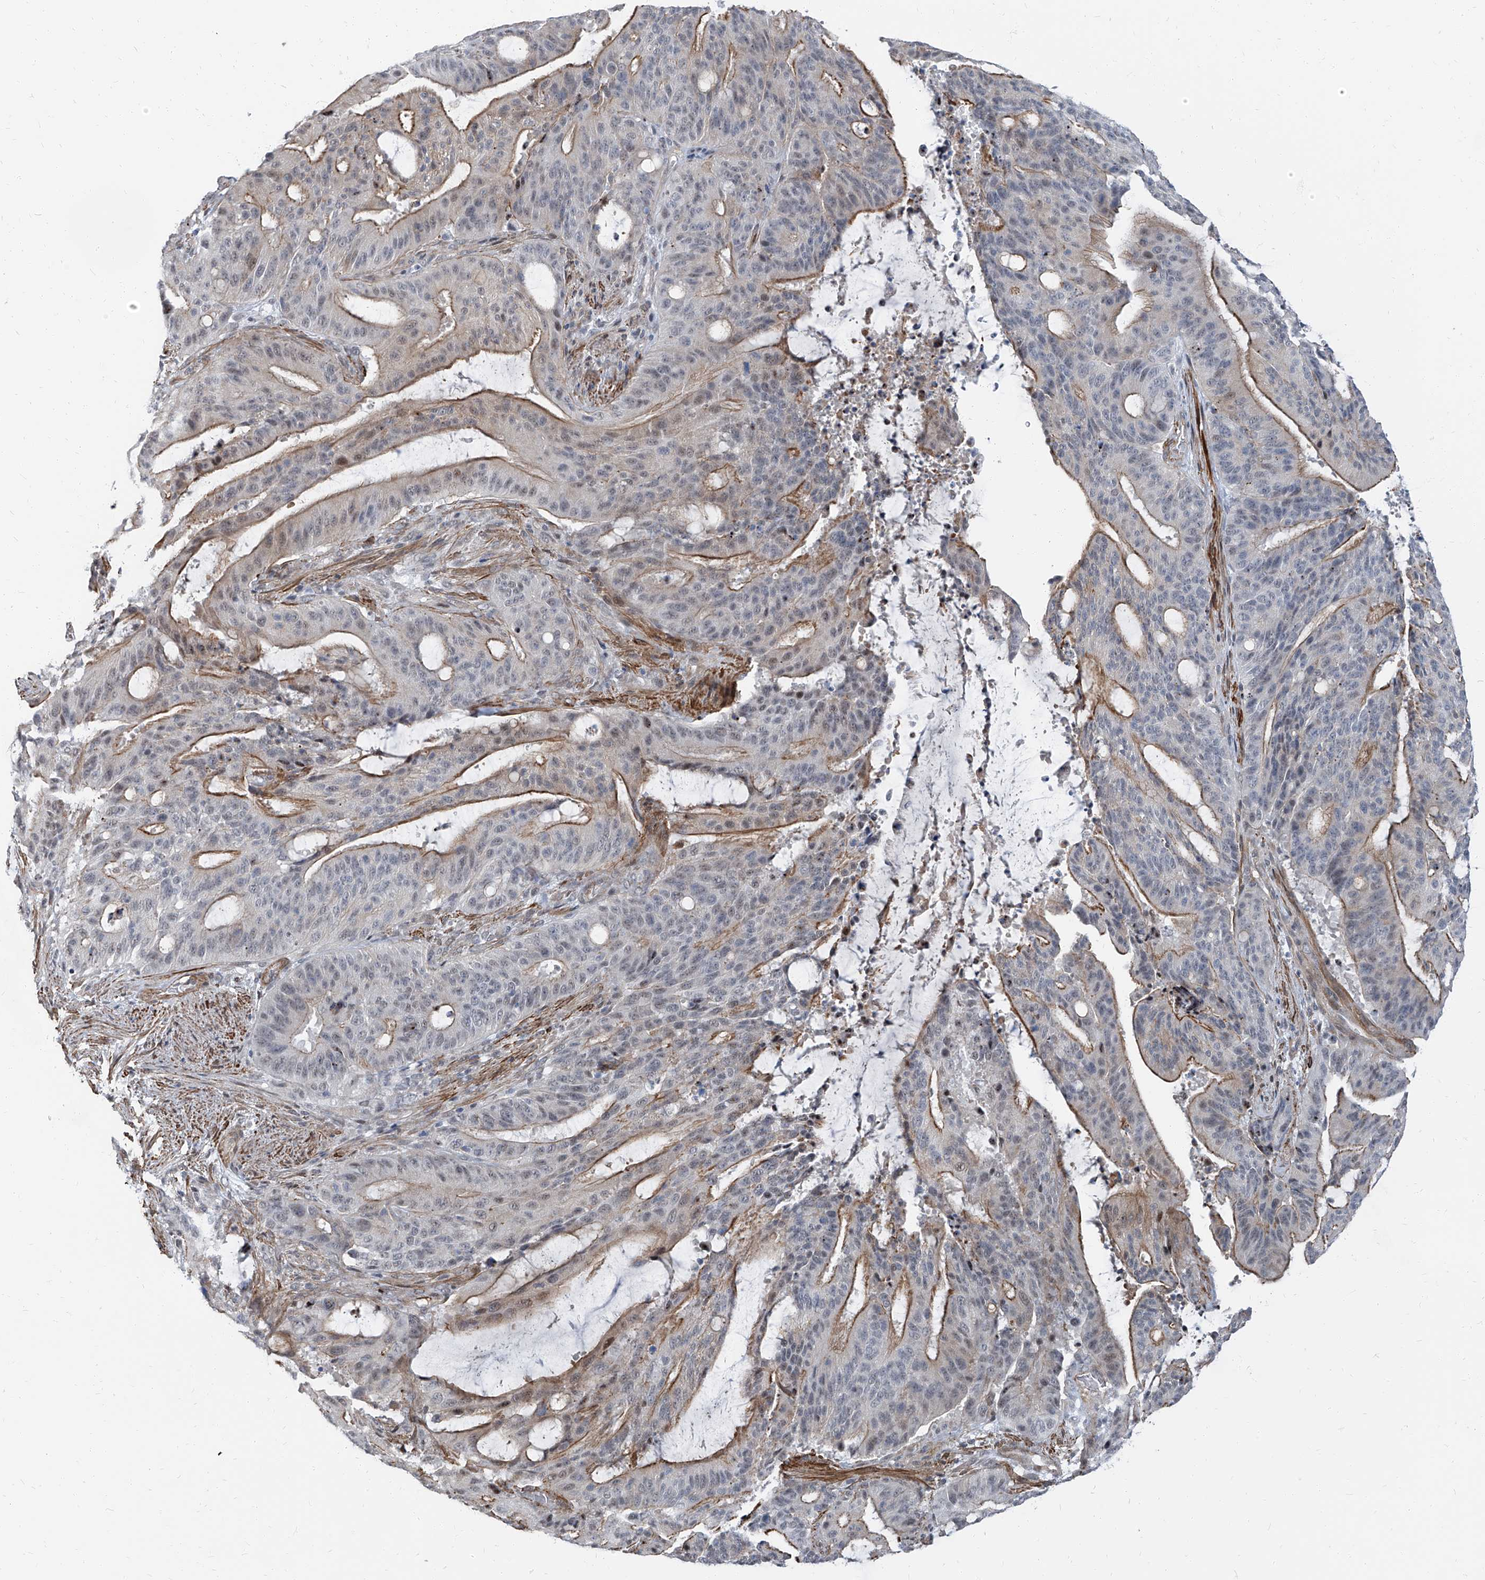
{"staining": {"intensity": "moderate", "quantity": ">75%", "location": "cytoplasmic/membranous"}, "tissue": "liver cancer", "cell_type": "Tumor cells", "image_type": "cancer", "snomed": [{"axis": "morphology", "description": "Normal tissue, NOS"}, {"axis": "morphology", "description": "Cholangiocarcinoma"}, {"axis": "topography", "description": "Liver"}, {"axis": "topography", "description": "Peripheral nerve tissue"}], "caption": "Moderate cytoplasmic/membranous staining for a protein is present in approximately >75% of tumor cells of liver cholangiocarcinoma using IHC.", "gene": "TXLNB", "patient": {"sex": "female", "age": 73}}